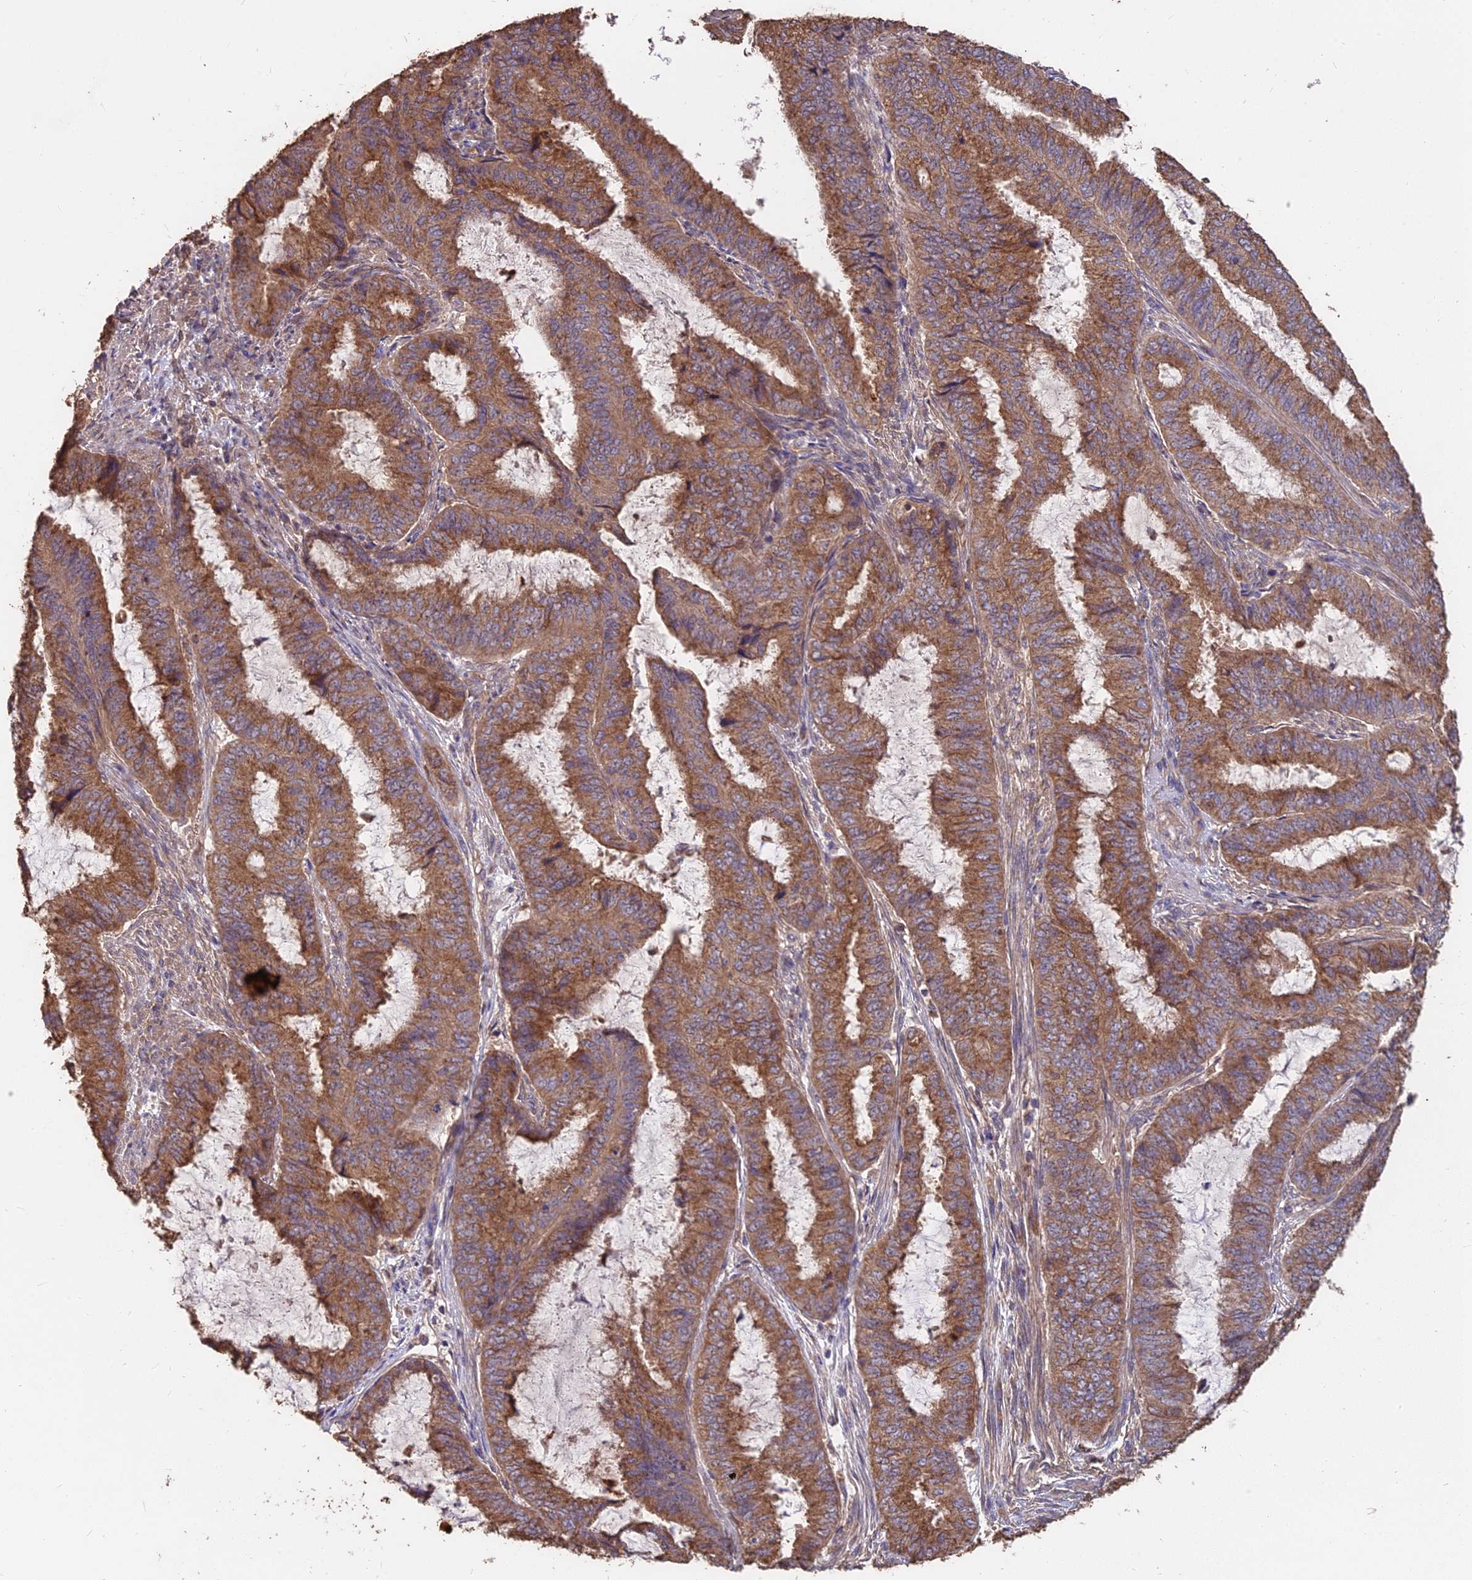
{"staining": {"intensity": "moderate", "quantity": ">75%", "location": "cytoplasmic/membranous"}, "tissue": "endometrial cancer", "cell_type": "Tumor cells", "image_type": "cancer", "snomed": [{"axis": "morphology", "description": "Adenocarcinoma, NOS"}, {"axis": "topography", "description": "Endometrium"}], "caption": "Human adenocarcinoma (endometrial) stained for a protein (brown) reveals moderate cytoplasmic/membranous positive staining in approximately >75% of tumor cells.", "gene": "CEMIP2", "patient": {"sex": "female", "age": 51}}